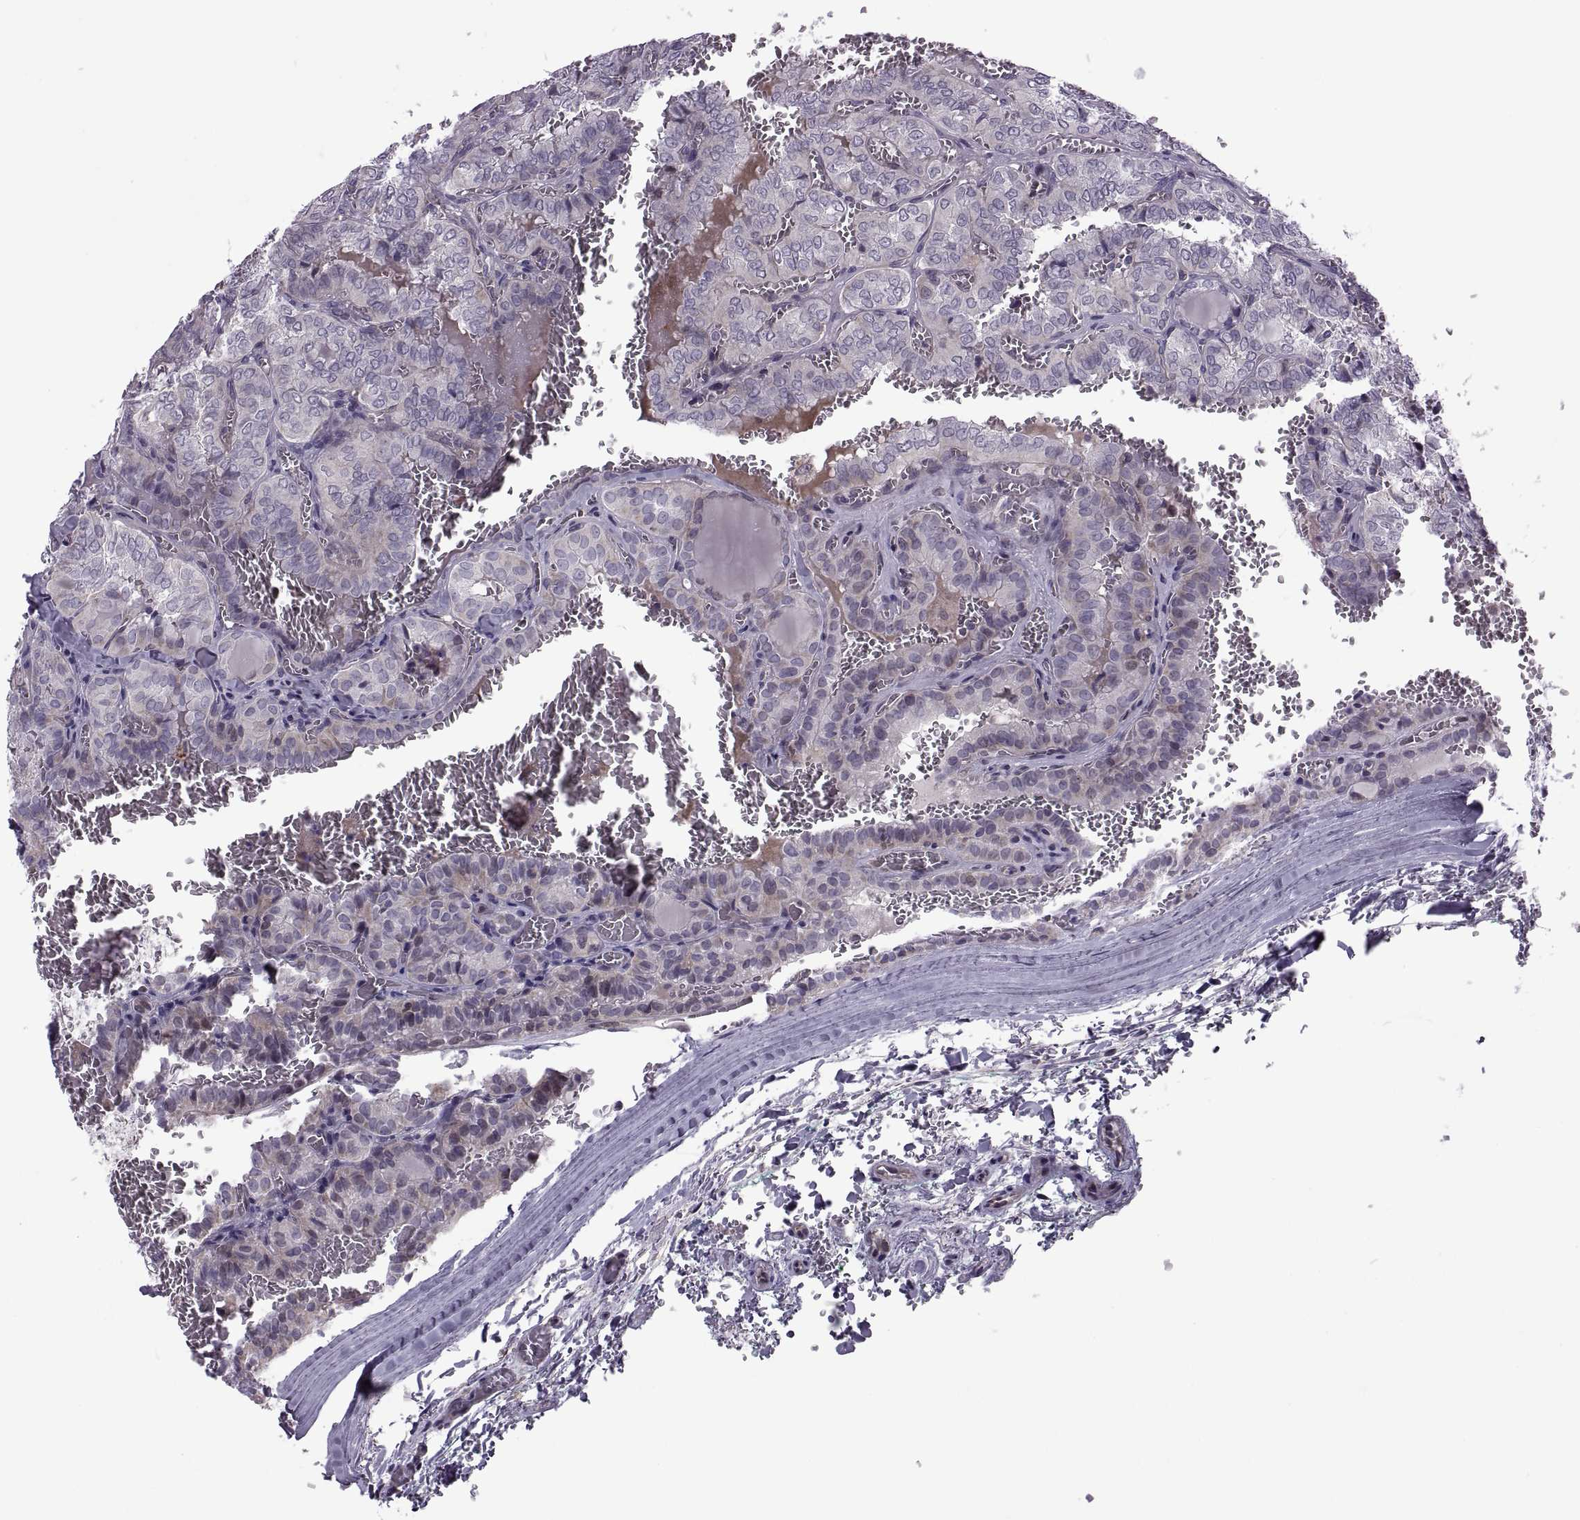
{"staining": {"intensity": "negative", "quantity": "none", "location": "none"}, "tissue": "thyroid cancer", "cell_type": "Tumor cells", "image_type": "cancer", "snomed": [{"axis": "morphology", "description": "Papillary adenocarcinoma, NOS"}, {"axis": "topography", "description": "Thyroid gland"}], "caption": "An image of thyroid papillary adenocarcinoma stained for a protein reveals no brown staining in tumor cells.", "gene": "ODF3", "patient": {"sex": "female", "age": 41}}